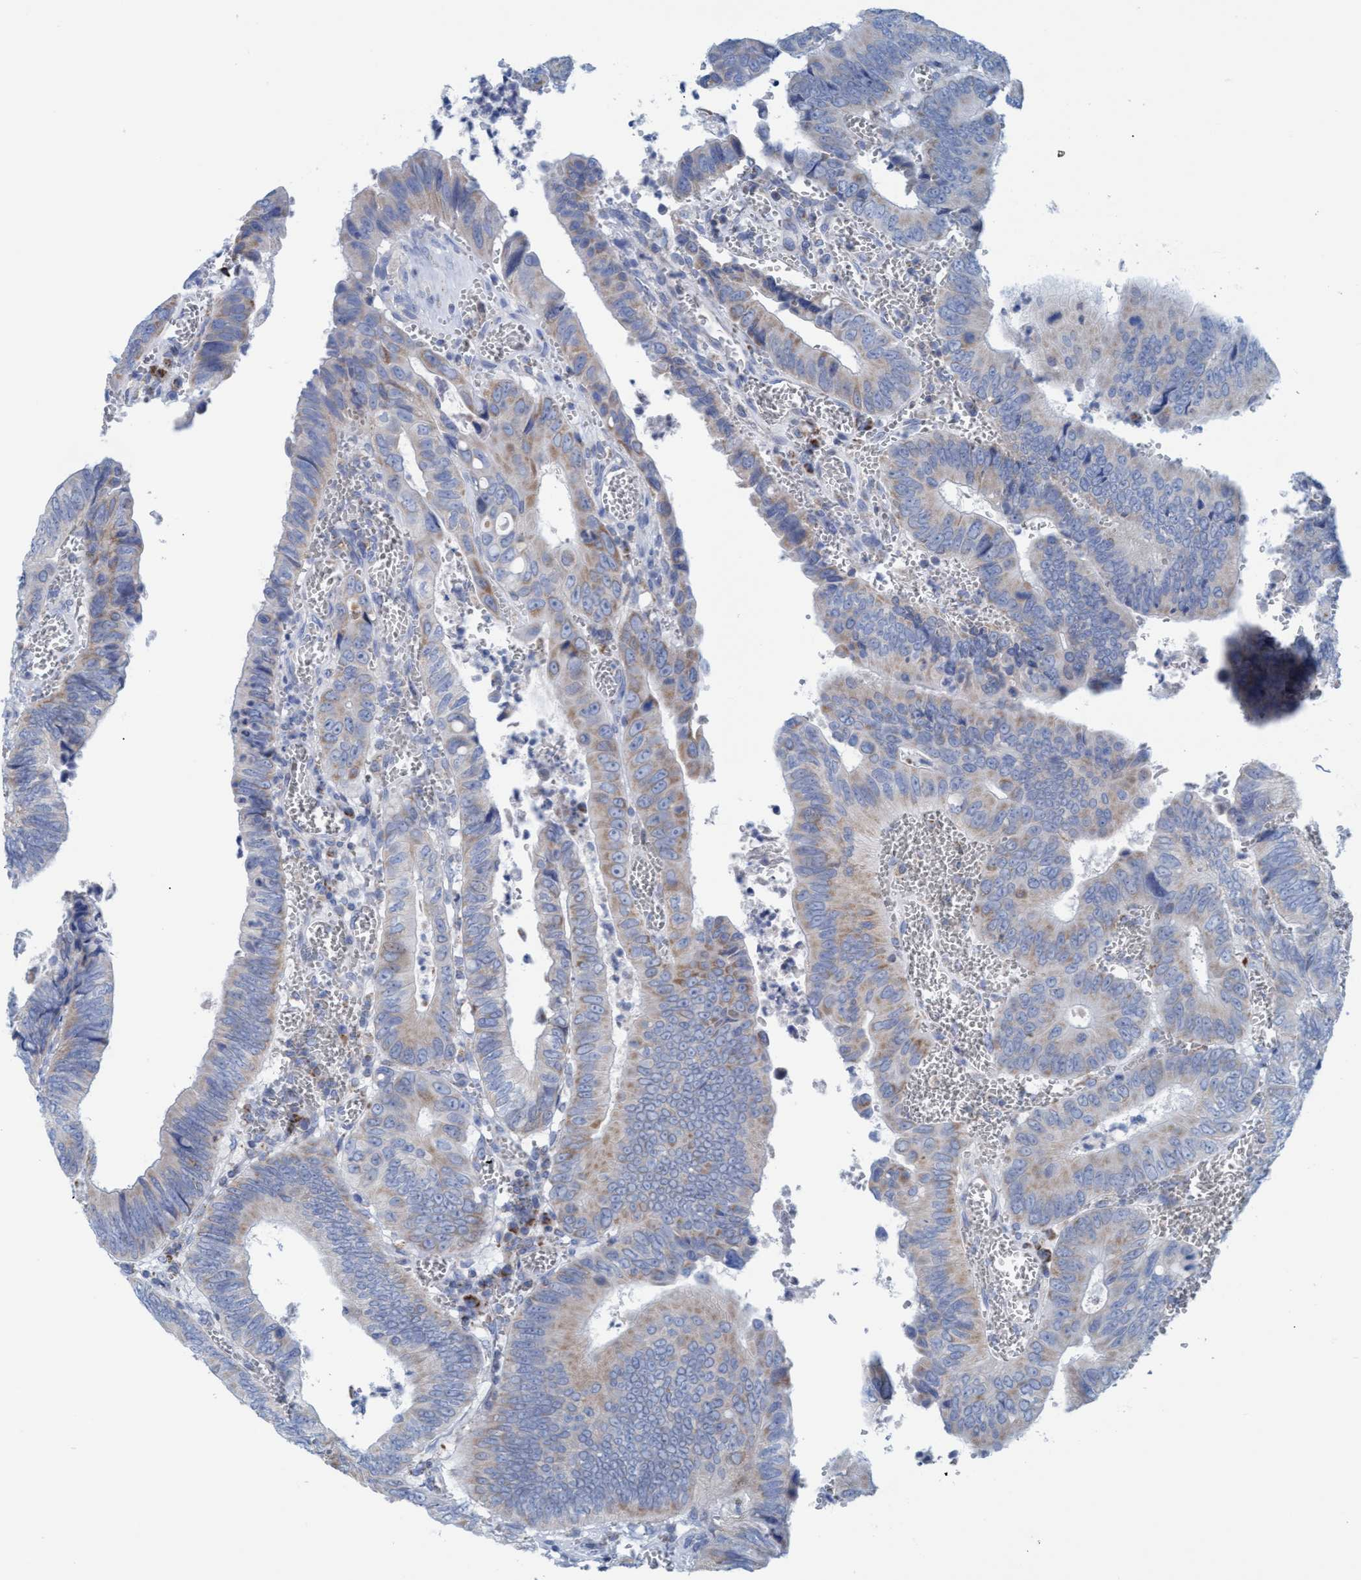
{"staining": {"intensity": "moderate", "quantity": "<25%", "location": "cytoplasmic/membranous"}, "tissue": "colorectal cancer", "cell_type": "Tumor cells", "image_type": "cancer", "snomed": [{"axis": "morphology", "description": "Inflammation, NOS"}, {"axis": "morphology", "description": "Adenocarcinoma, NOS"}, {"axis": "topography", "description": "Colon"}], "caption": "Protein staining of colorectal adenocarcinoma tissue exhibits moderate cytoplasmic/membranous staining in approximately <25% of tumor cells.", "gene": "GGA3", "patient": {"sex": "male", "age": 72}}